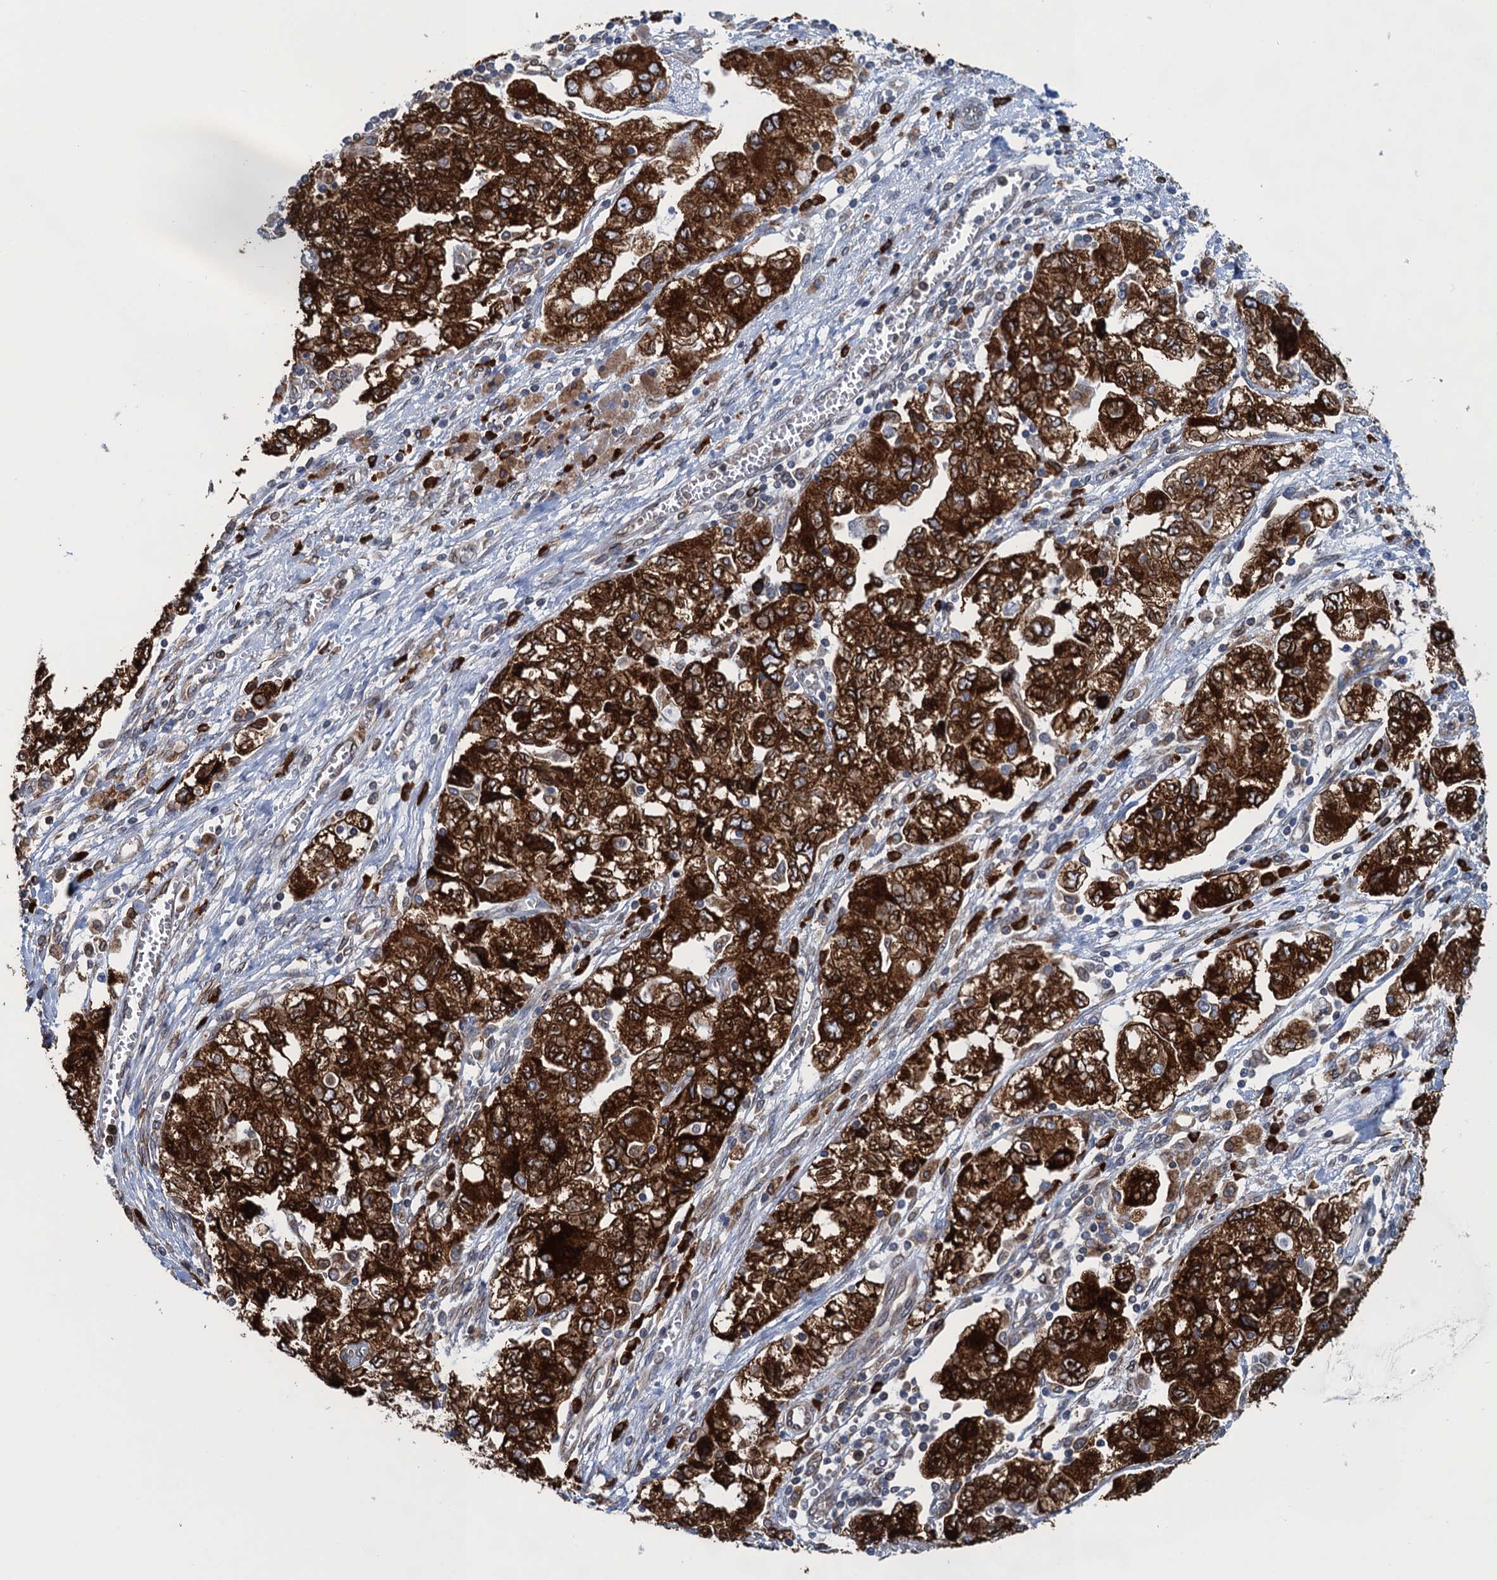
{"staining": {"intensity": "strong", "quantity": ">75%", "location": "cytoplasmic/membranous"}, "tissue": "ovarian cancer", "cell_type": "Tumor cells", "image_type": "cancer", "snomed": [{"axis": "morphology", "description": "Carcinoma, NOS"}, {"axis": "morphology", "description": "Cystadenocarcinoma, serous, NOS"}, {"axis": "topography", "description": "Ovary"}], "caption": "High-power microscopy captured an immunohistochemistry (IHC) histopathology image of ovarian cancer, revealing strong cytoplasmic/membranous expression in approximately >75% of tumor cells.", "gene": "TMEM205", "patient": {"sex": "female", "age": 69}}